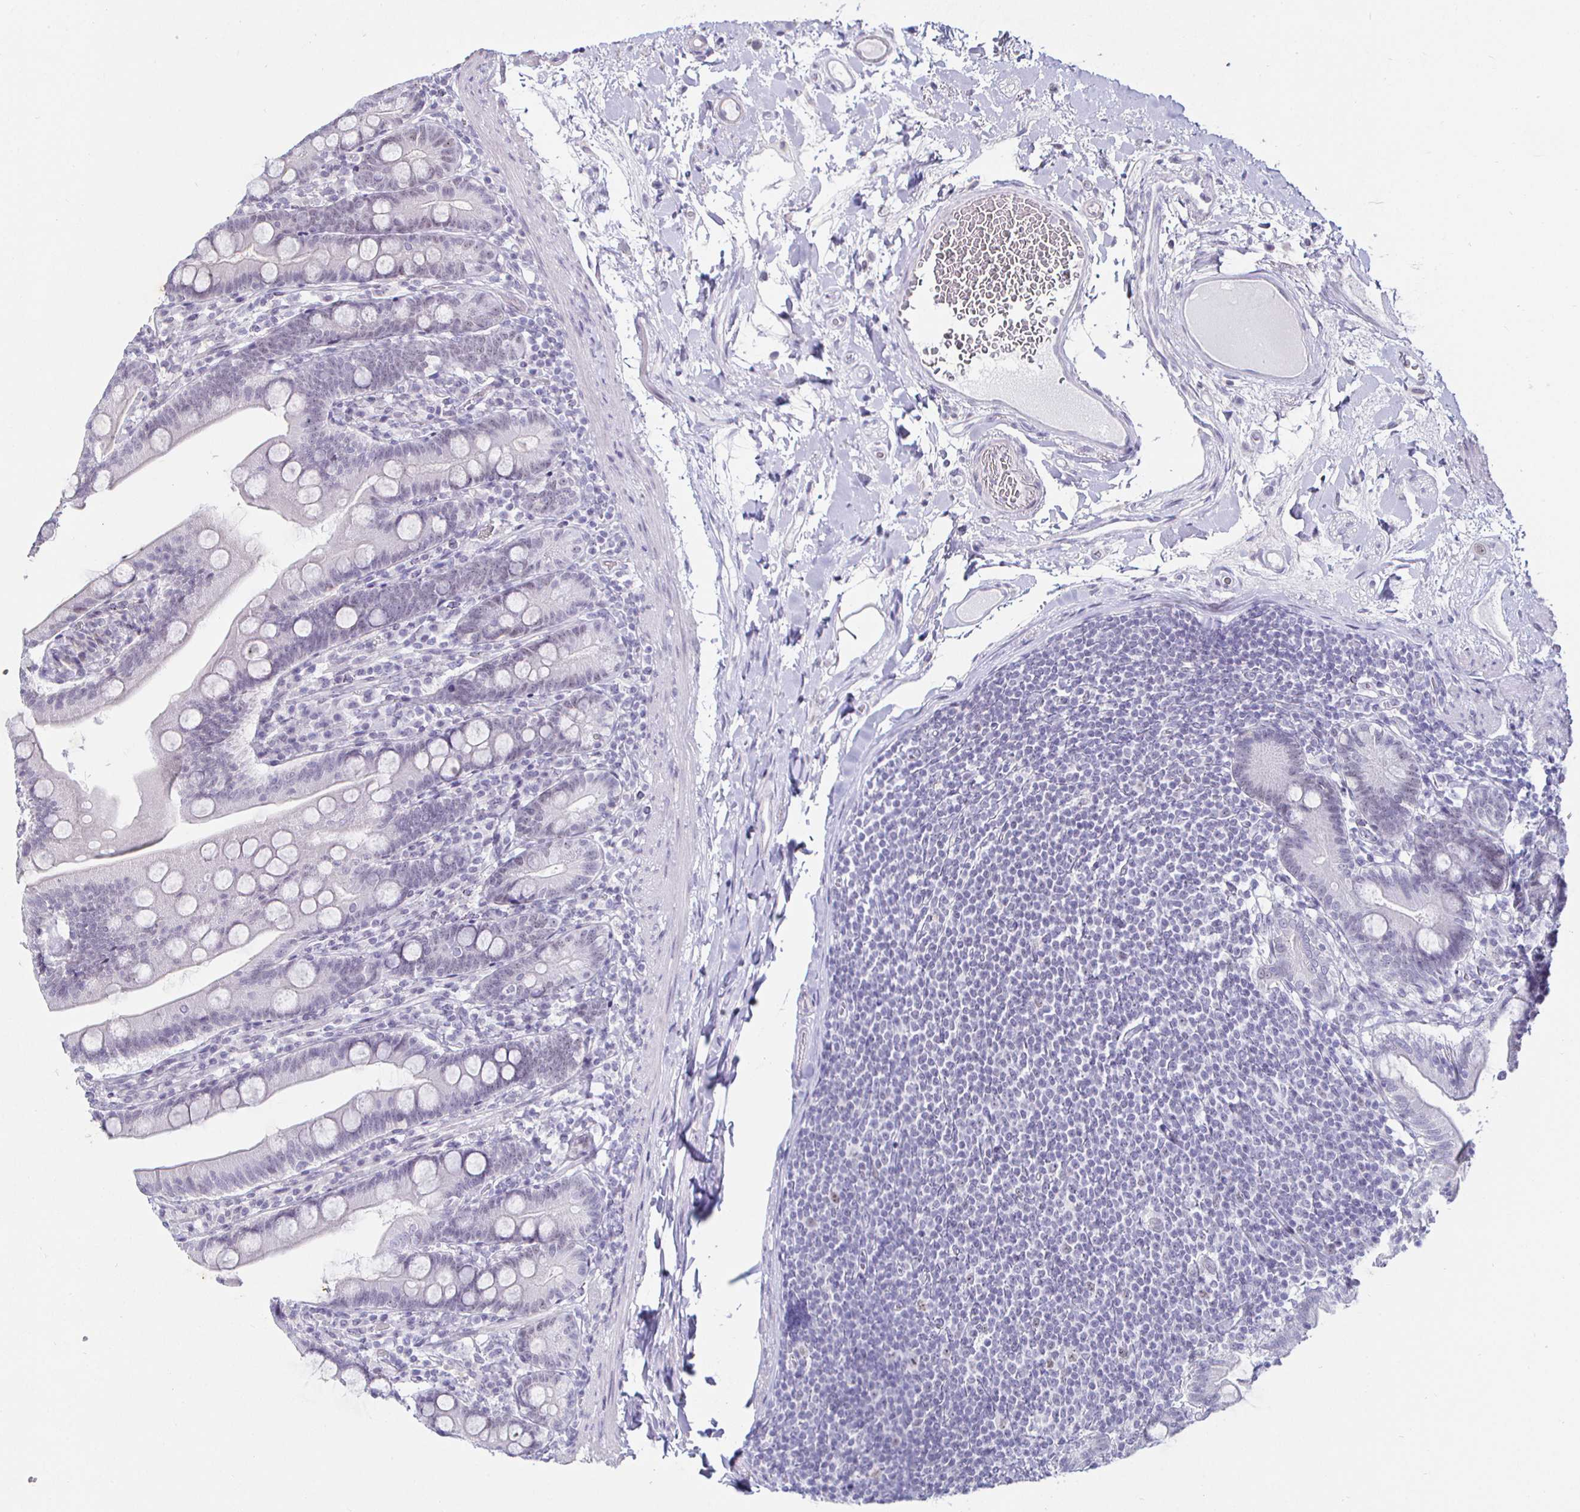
{"staining": {"intensity": "negative", "quantity": "none", "location": "none"}, "tissue": "duodenum", "cell_type": "Glandular cells", "image_type": "normal", "snomed": [{"axis": "morphology", "description": "Normal tissue, NOS"}, {"axis": "topography", "description": "Duodenum"}], "caption": "A high-resolution photomicrograph shows immunohistochemistry staining of normal duodenum, which shows no significant expression in glandular cells.", "gene": "MLH1", "patient": {"sex": "female", "age": 67}}